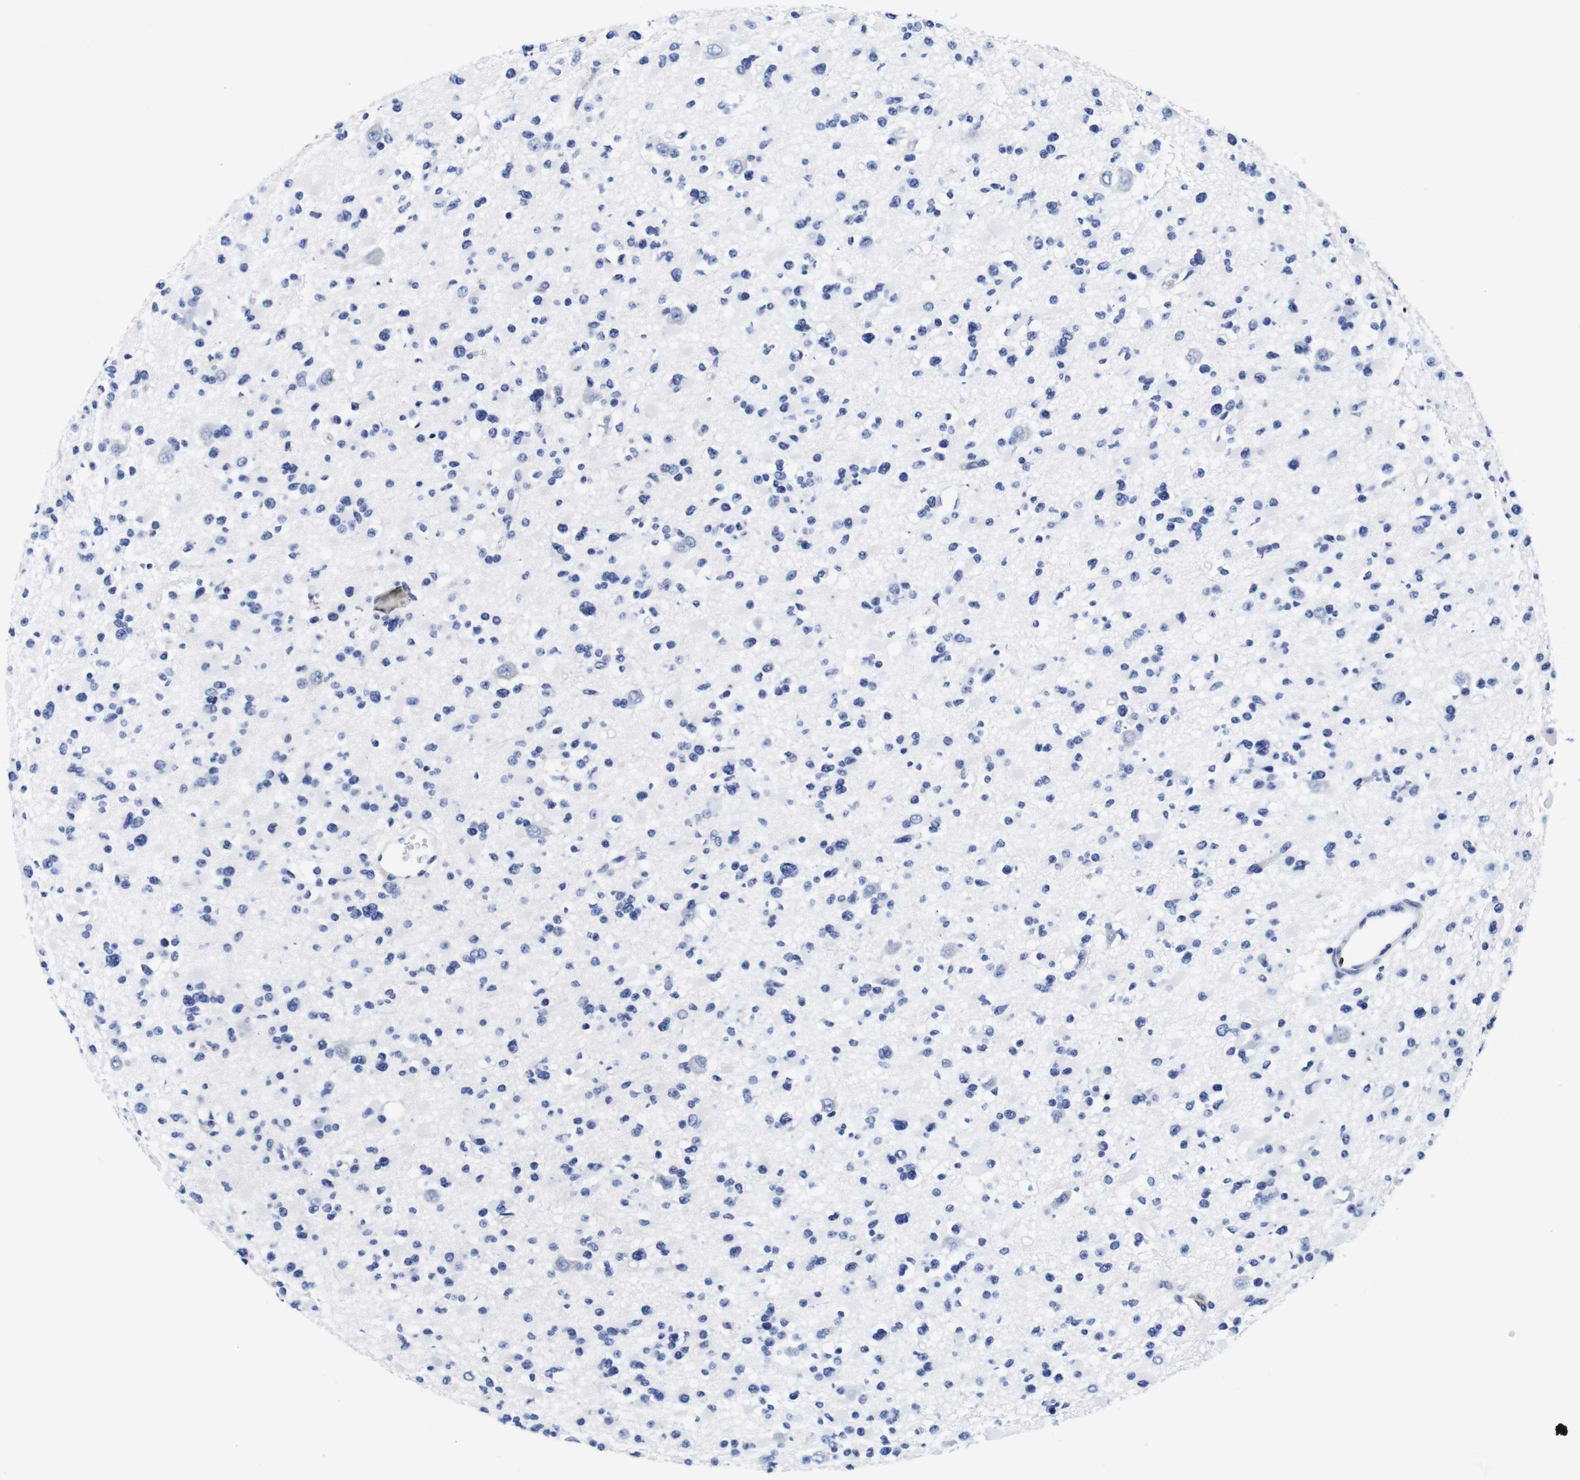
{"staining": {"intensity": "negative", "quantity": "none", "location": "none"}, "tissue": "glioma", "cell_type": "Tumor cells", "image_type": "cancer", "snomed": [{"axis": "morphology", "description": "Glioma, malignant, Low grade"}, {"axis": "topography", "description": "Brain"}], "caption": "Image shows no protein positivity in tumor cells of malignant glioma (low-grade) tissue.", "gene": "CLEC4G", "patient": {"sex": "female", "age": 22}}